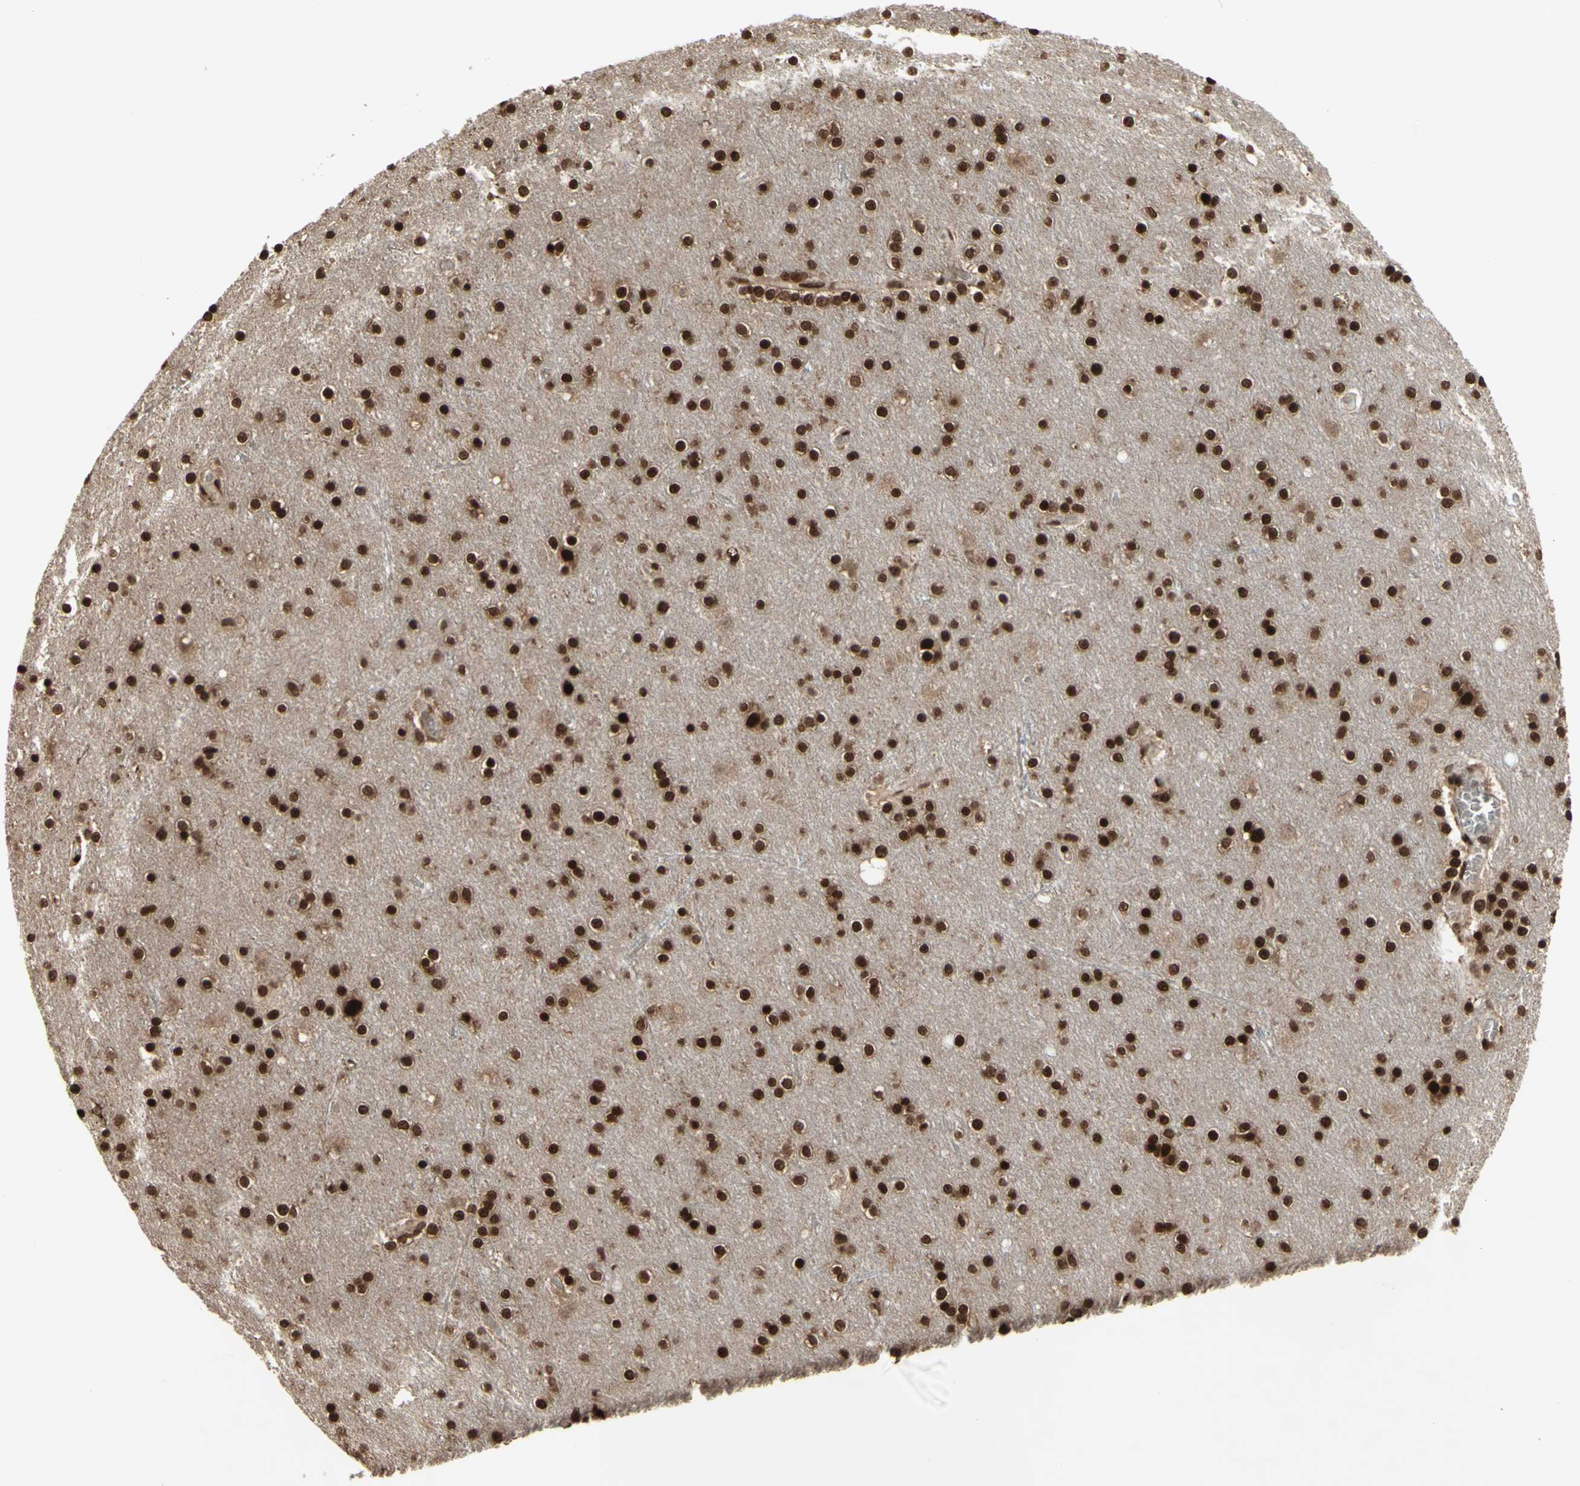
{"staining": {"intensity": "moderate", "quantity": ">75%", "location": "cytoplasmic/membranous,nuclear"}, "tissue": "cerebral cortex", "cell_type": "Endothelial cells", "image_type": "normal", "snomed": [{"axis": "morphology", "description": "Normal tissue, NOS"}, {"axis": "topography", "description": "Cerebral cortex"}], "caption": "High-magnification brightfield microscopy of normal cerebral cortex stained with DAB (3,3'-diaminobenzidine) (brown) and counterstained with hematoxylin (blue). endothelial cells exhibit moderate cytoplasmic/membranous,nuclear positivity is present in about>75% of cells. (Brightfield microscopy of DAB IHC at high magnification).", "gene": "CBX1", "patient": {"sex": "female", "age": 54}}